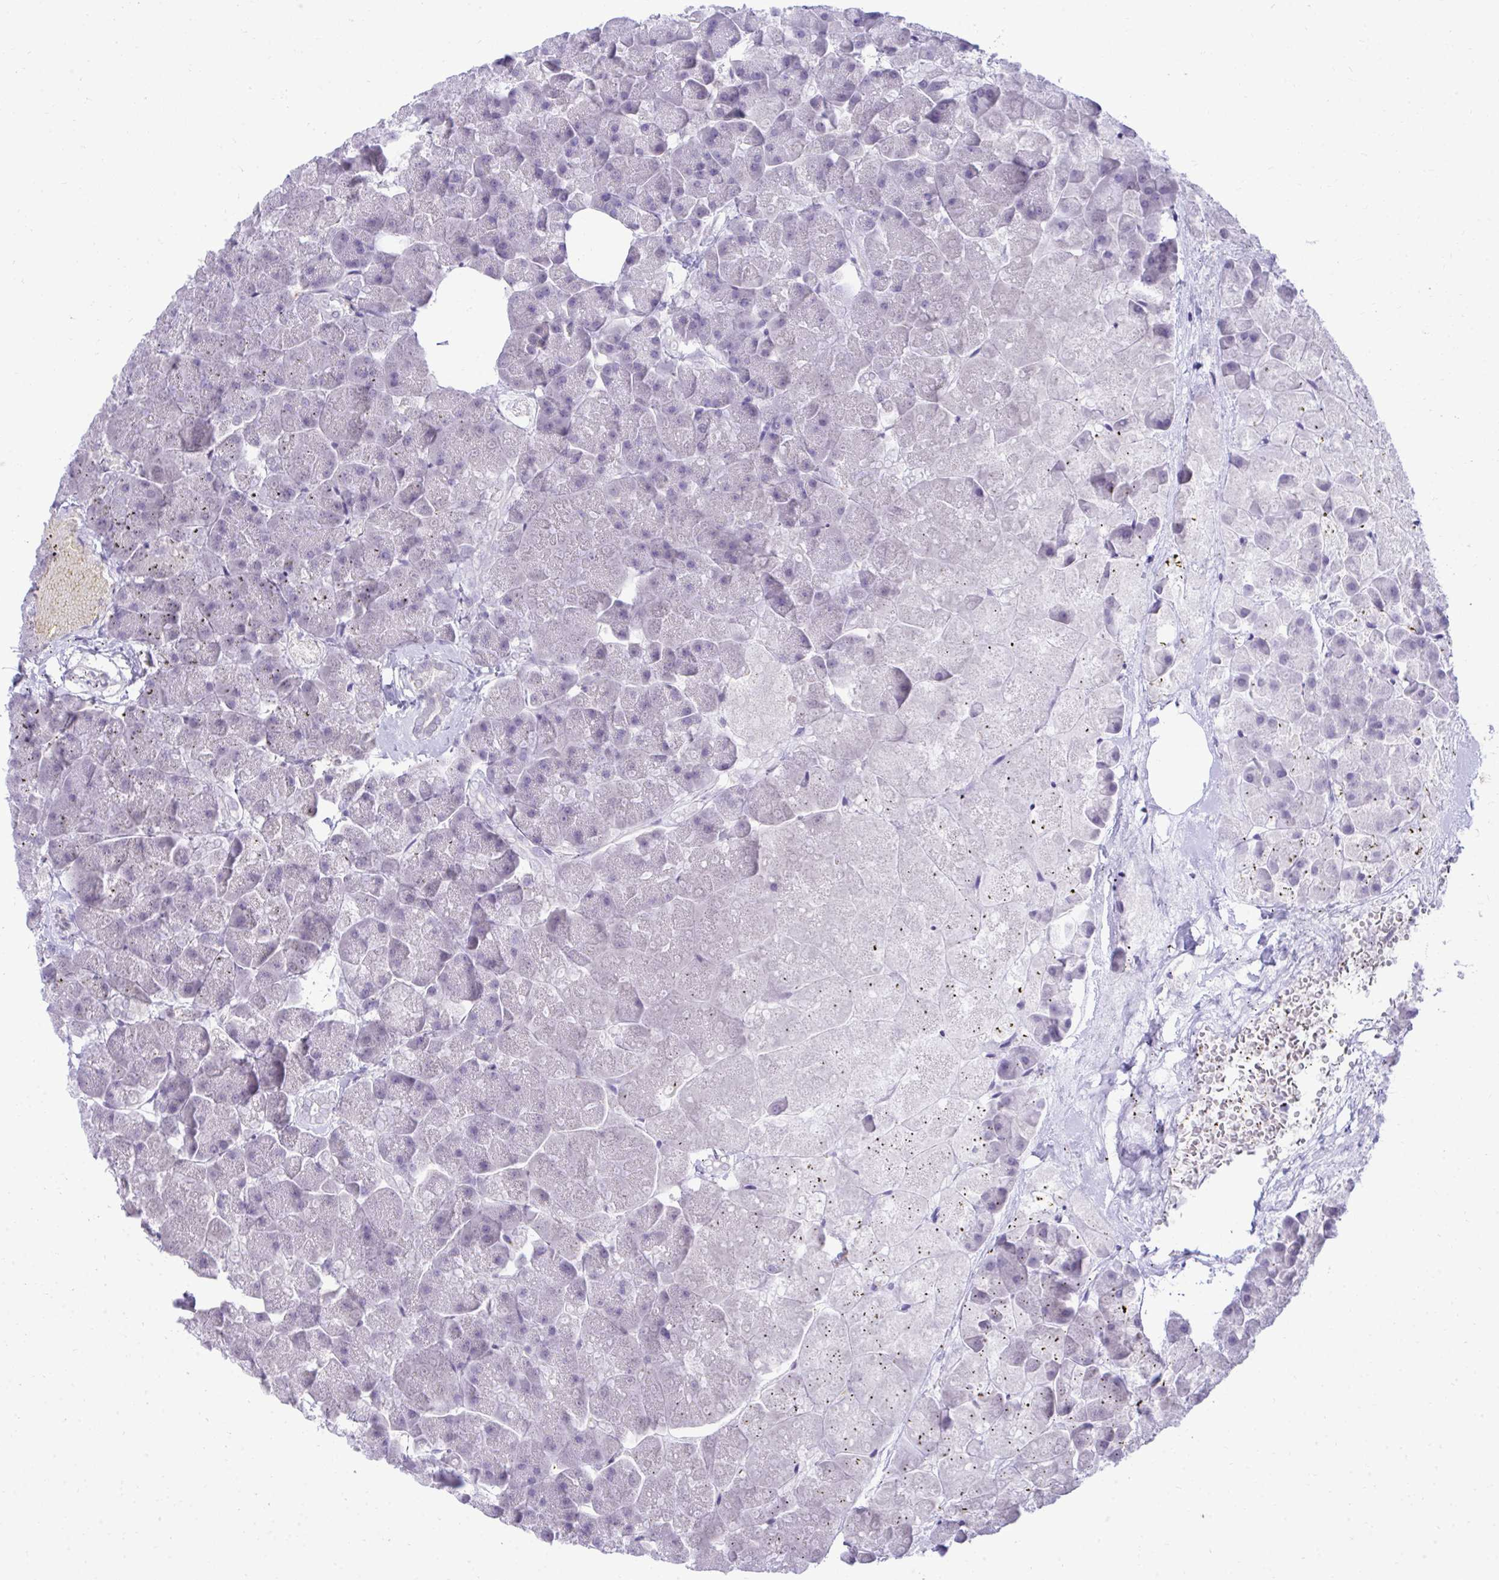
{"staining": {"intensity": "negative", "quantity": "none", "location": "none"}, "tissue": "pancreas", "cell_type": "Exocrine glandular cells", "image_type": "normal", "snomed": [{"axis": "morphology", "description": "Normal tissue, NOS"}, {"axis": "topography", "description": "Pancreas"}, {"axis": "topography", "description": "Peripheral nerve tissue"}], "caption": "High power microscopy photomicrograph of an immunohistochemistry (IHC) micrograph of normal pancreas, revealing no significant positivity in exocrine glandular cells.", "gene": "PGM2L1", "patient": {"sex": "male", "age": 54}}